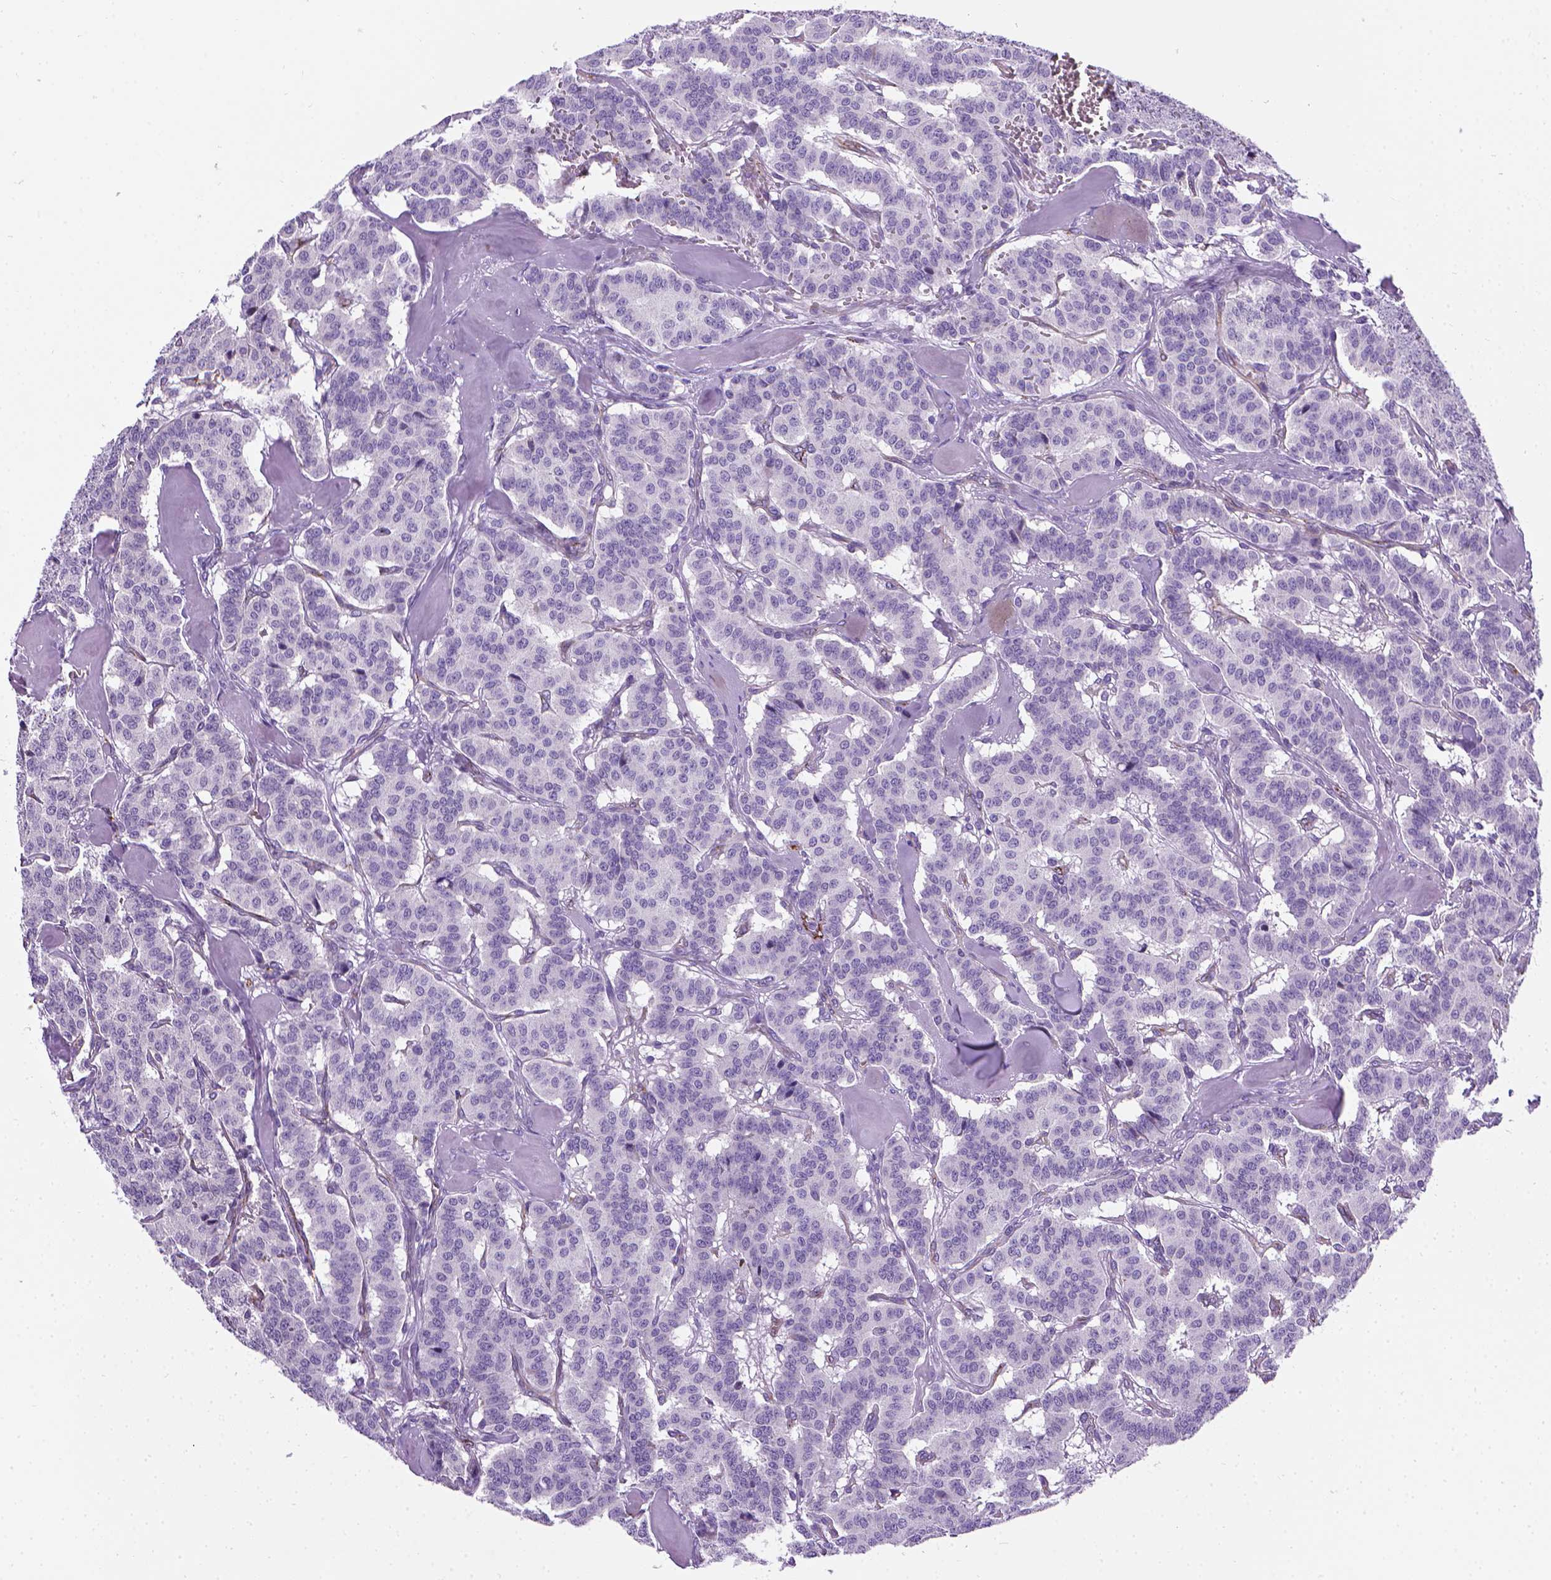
{"staining": {"intensity": "negative", "quantity": "none", "location": "none"}, "tissue": "carcinoid", "cell_type": "Tumor cells", "image_type": "cancer", "snomed": [{"axis": "morphology", "description": "Normal tissue, NOS"}, {"axis": "morphology", "description": "Carcinoid, malignant, NOS"}, {"axis": "topography", "description": "Lung"}], "caption": "An immunohistochemistry histopathology image of carcinoid is shown. There is no staining in tumor cells of carcinoid.", "gene": "VWF", "patient": {"sex": "female", "age": 46}}